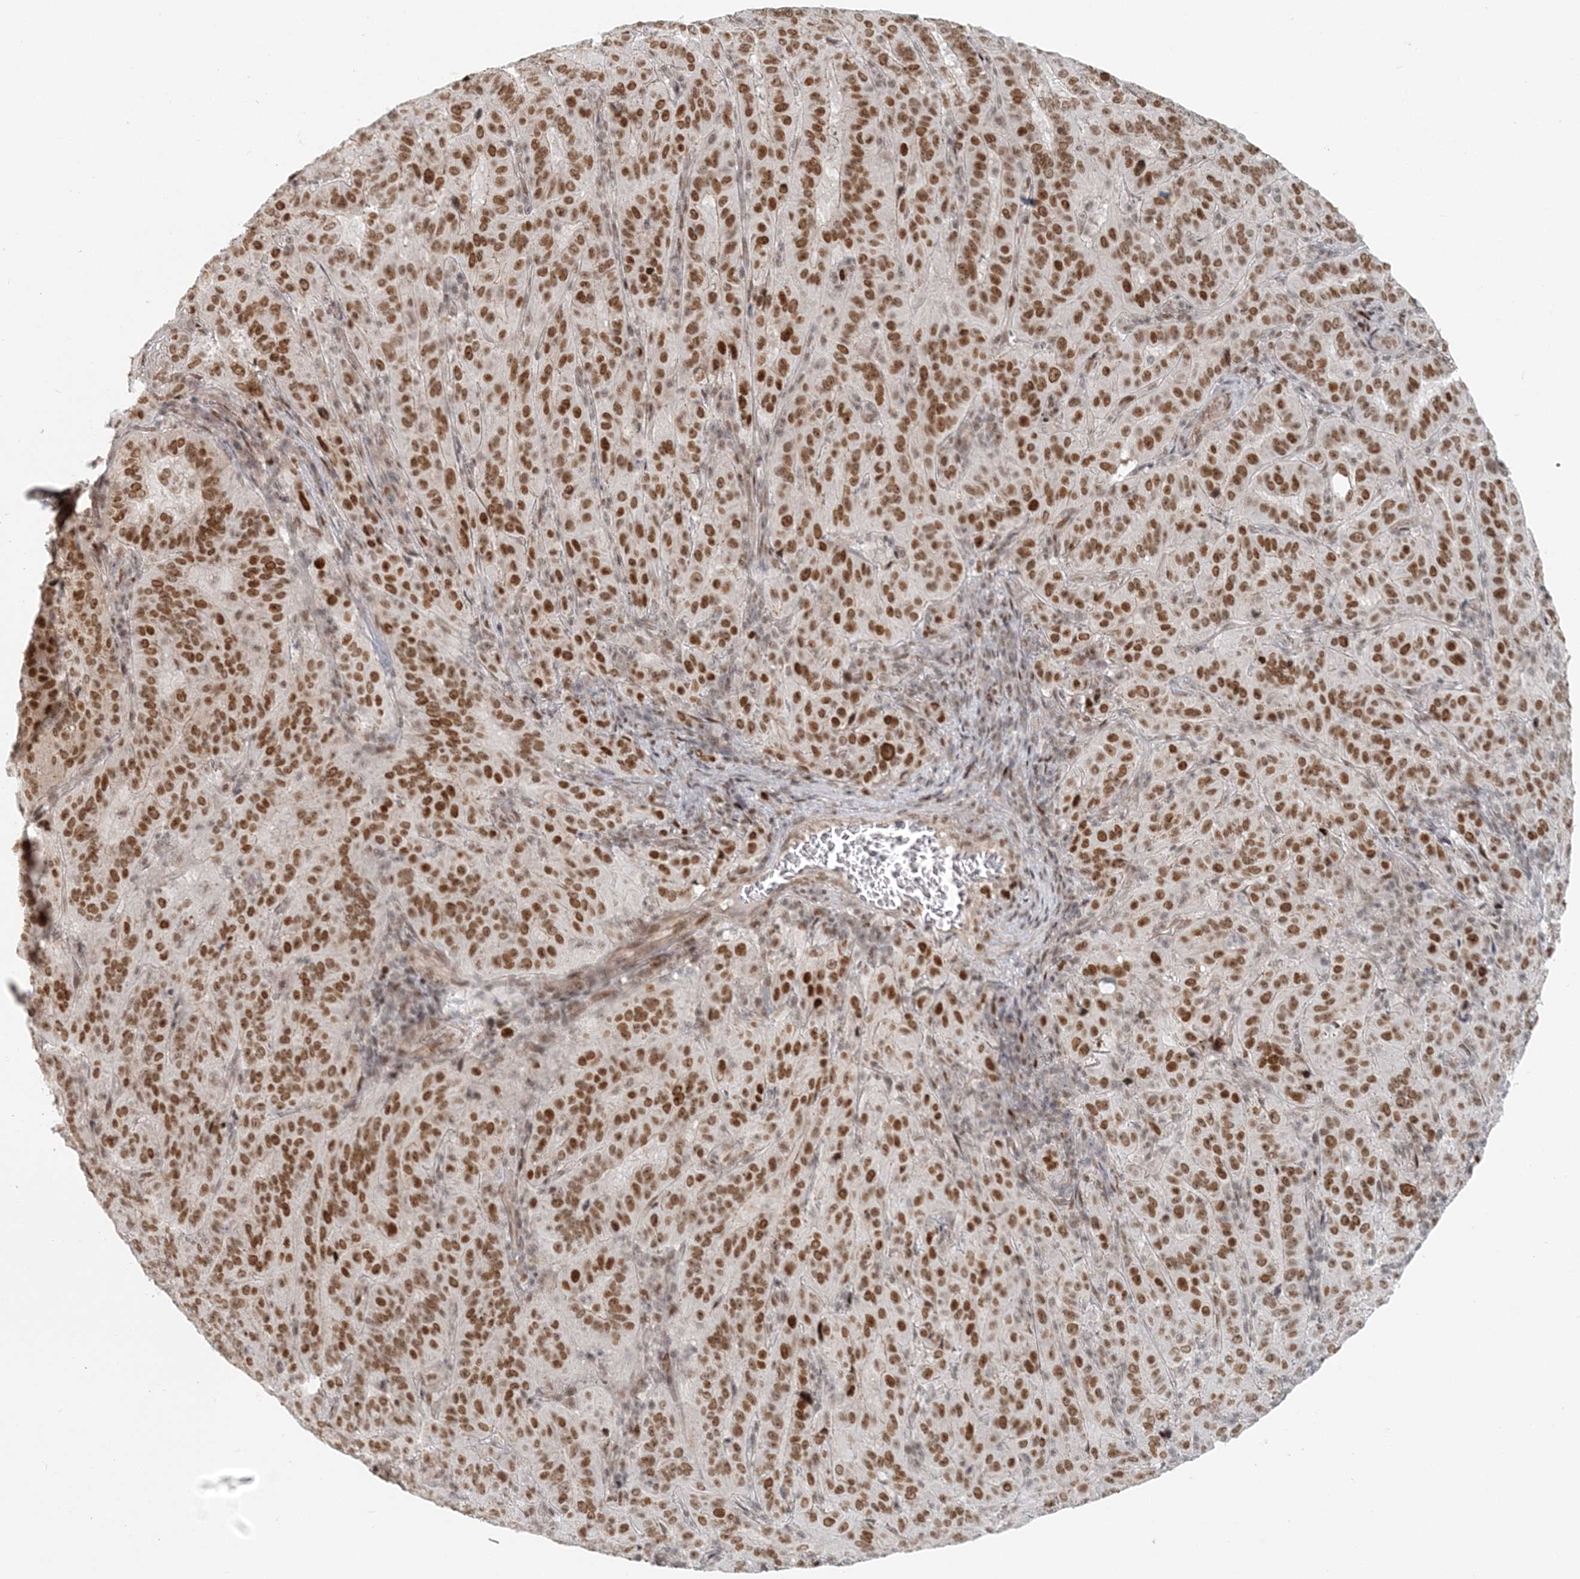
{"staining": {"intensity": "strong", "quantity": ">75%", "location": "nuclear"}, "tissue": "pancreatic cancer", "cell_type": "Tumor cells", "image_type": "cancer", "snomed": [{"axis": "morphology", "description": "Adenocarcinoma, NOS"}, {"axis": "topography", "description": "Pancreas"}], "caption": "An IHC photomicrograph of tumor tissue is shown. Protein staining in brown highlights strong nuclear positivity in pancreatic adenocarcinoma within tumor cells.", "gene": "BAZ1B", "patient": {"sex": "male", "age": 63}}